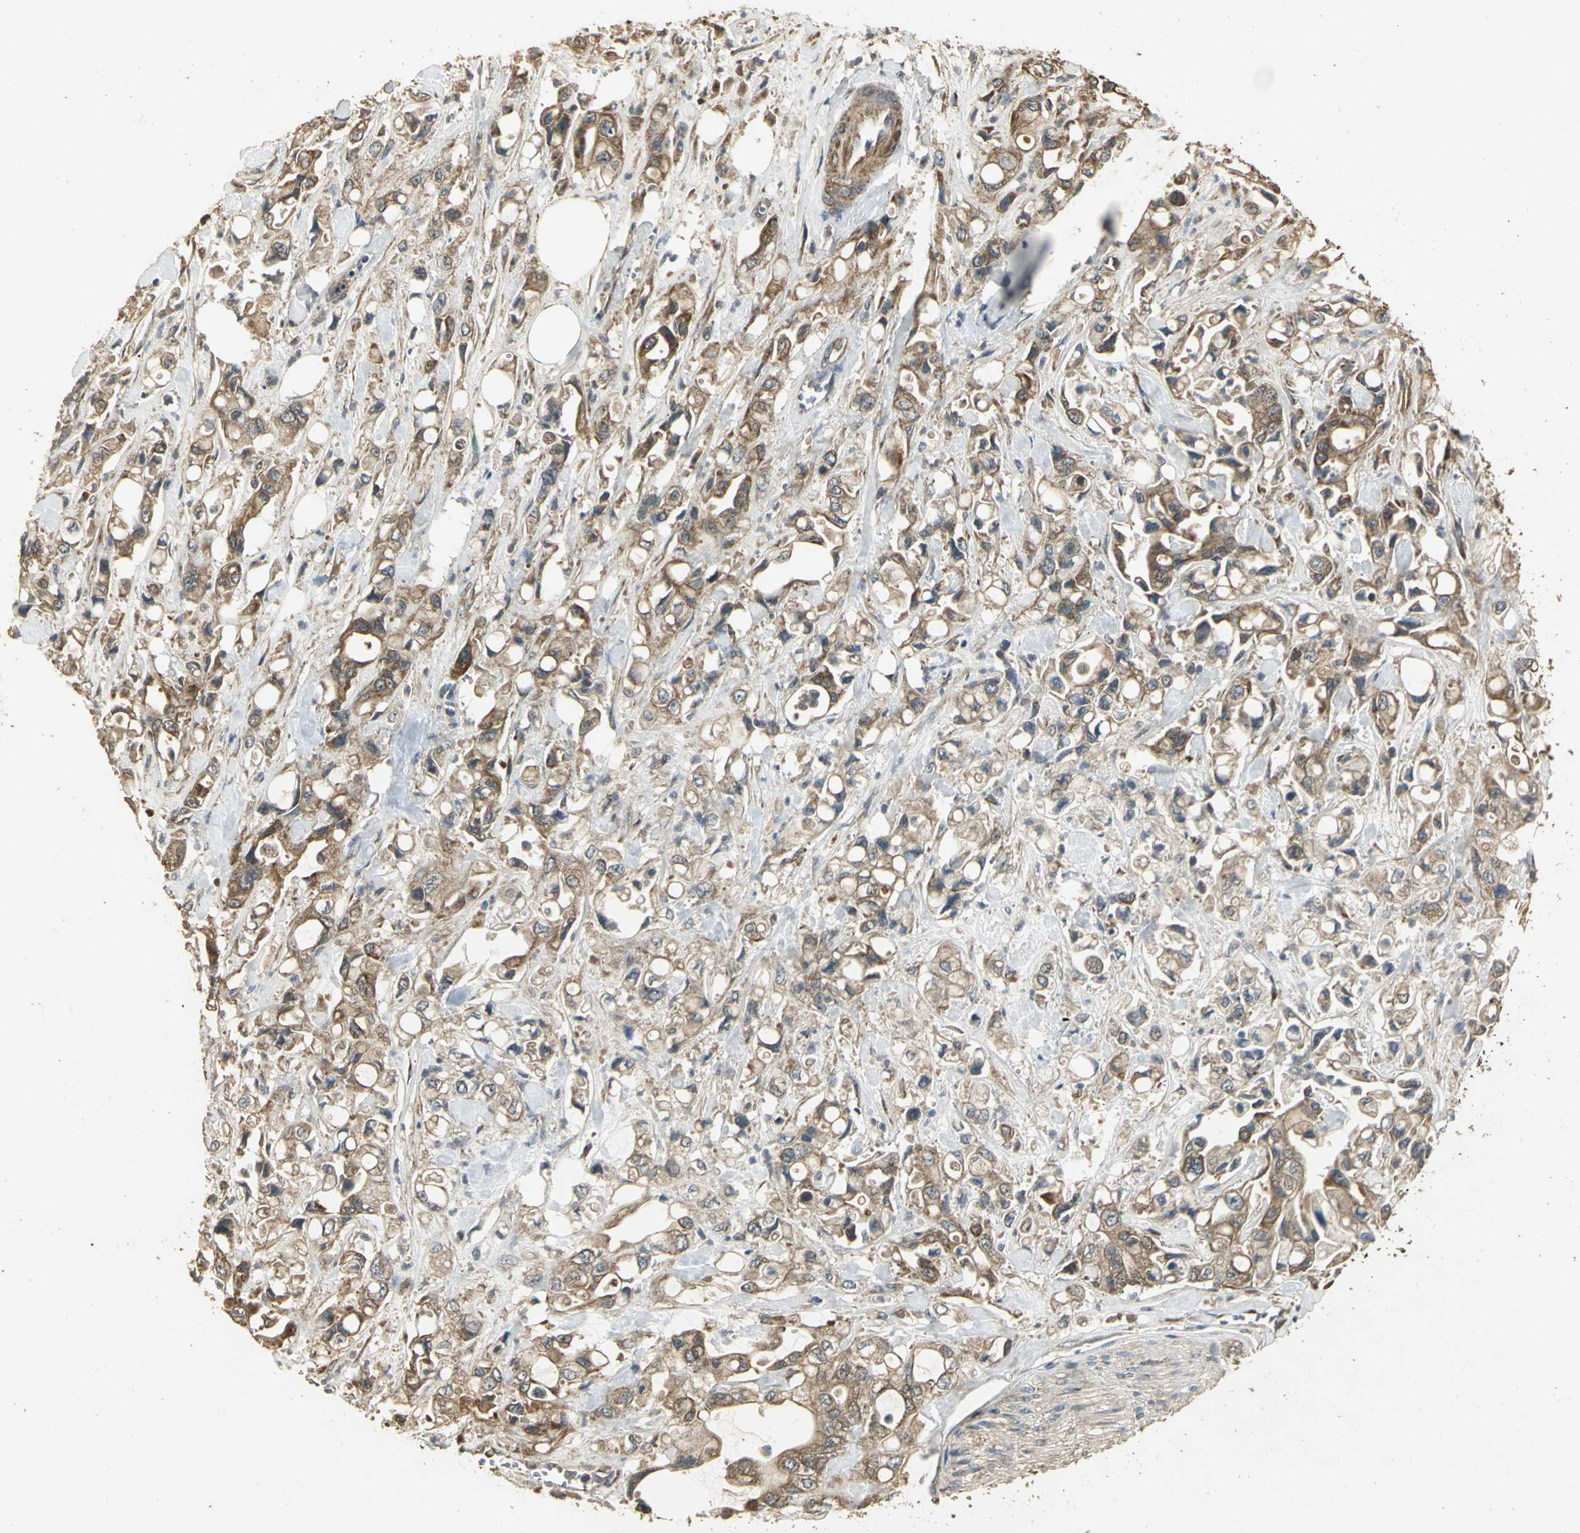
{"staining": {"intensity": "moderate", "quantity": "25%-75%", "location": "cytoplasmic/membranous"}, "tissue": "pancreatic cancer", "cell_type": "Tumor cells", "image_type": "cancer", "snomed": [{"axis": "morphology", "description": "Adenocarcinoma, NOS"}, {"axis": "topography", "description": "Pancreas"}], "caption": "Pancreatic adenocarcinoma tissue demonstrates moderate cytoplasmic/membranous staining in approximately 25%-75% of tumor cells, visualized by immunohistochemistry.", "gene": "KANK1", "patient": {"sex": "male", "age": 70}}